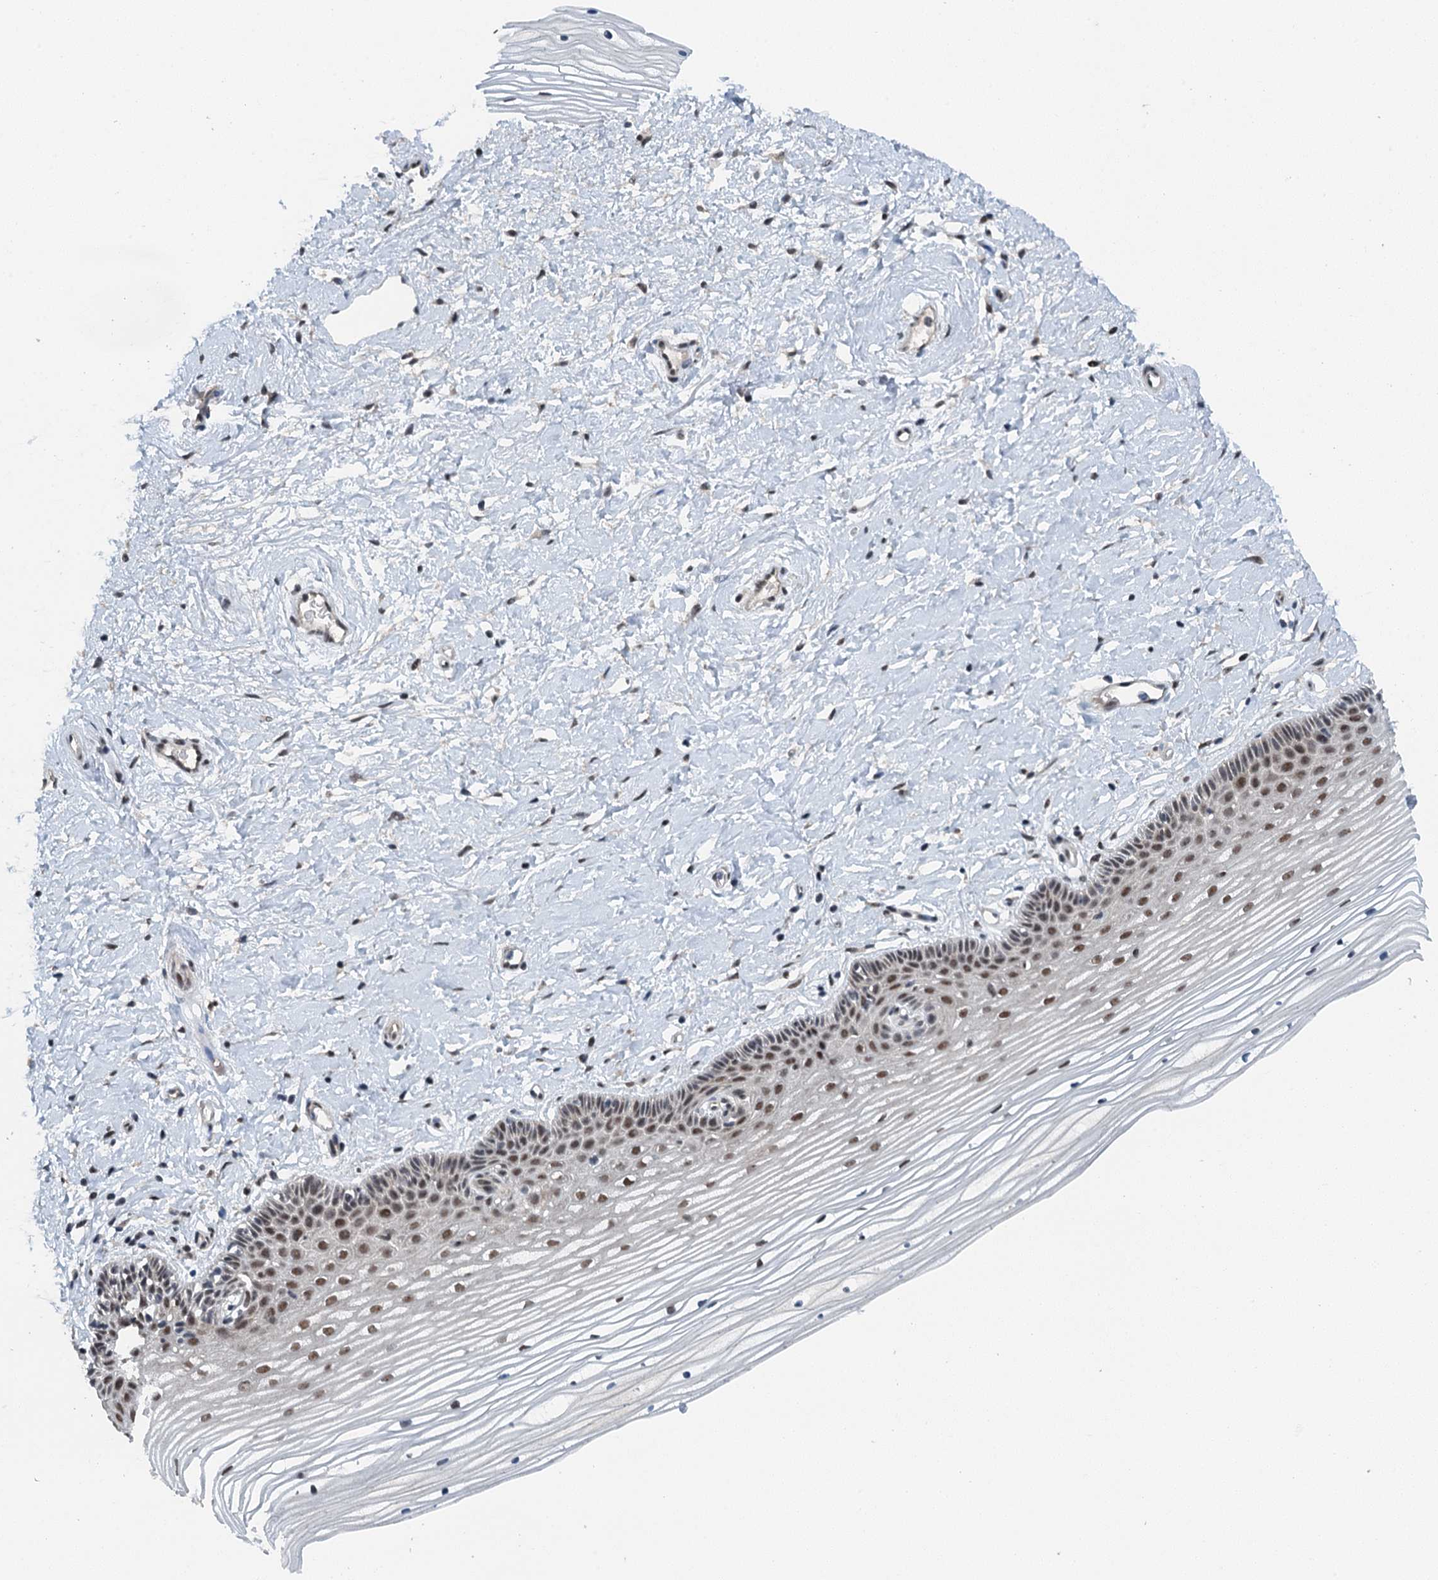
{"staining": {"intensity": "moderate", "quantity": ">75%", "location": "nuclear"}, "tissue": "vagina", "cell_type": "Squamous epithelial cells", "image_type": "normal", "snomed": [{"axis": "morphology", "description": "Normal tissue, NOS"}, {"axis": "topography", "description": "Vagina"}, {"axis": "topography", "description": "Cervix"}], "caption": "The photomicrograph demonstrates staining of unremarkable vagina, revealing moderate nuclear protein positivity (brown color) within squamous epithelial cells.", "gene": "MTA3", "patient": {"sex": "female", "age": 40}}